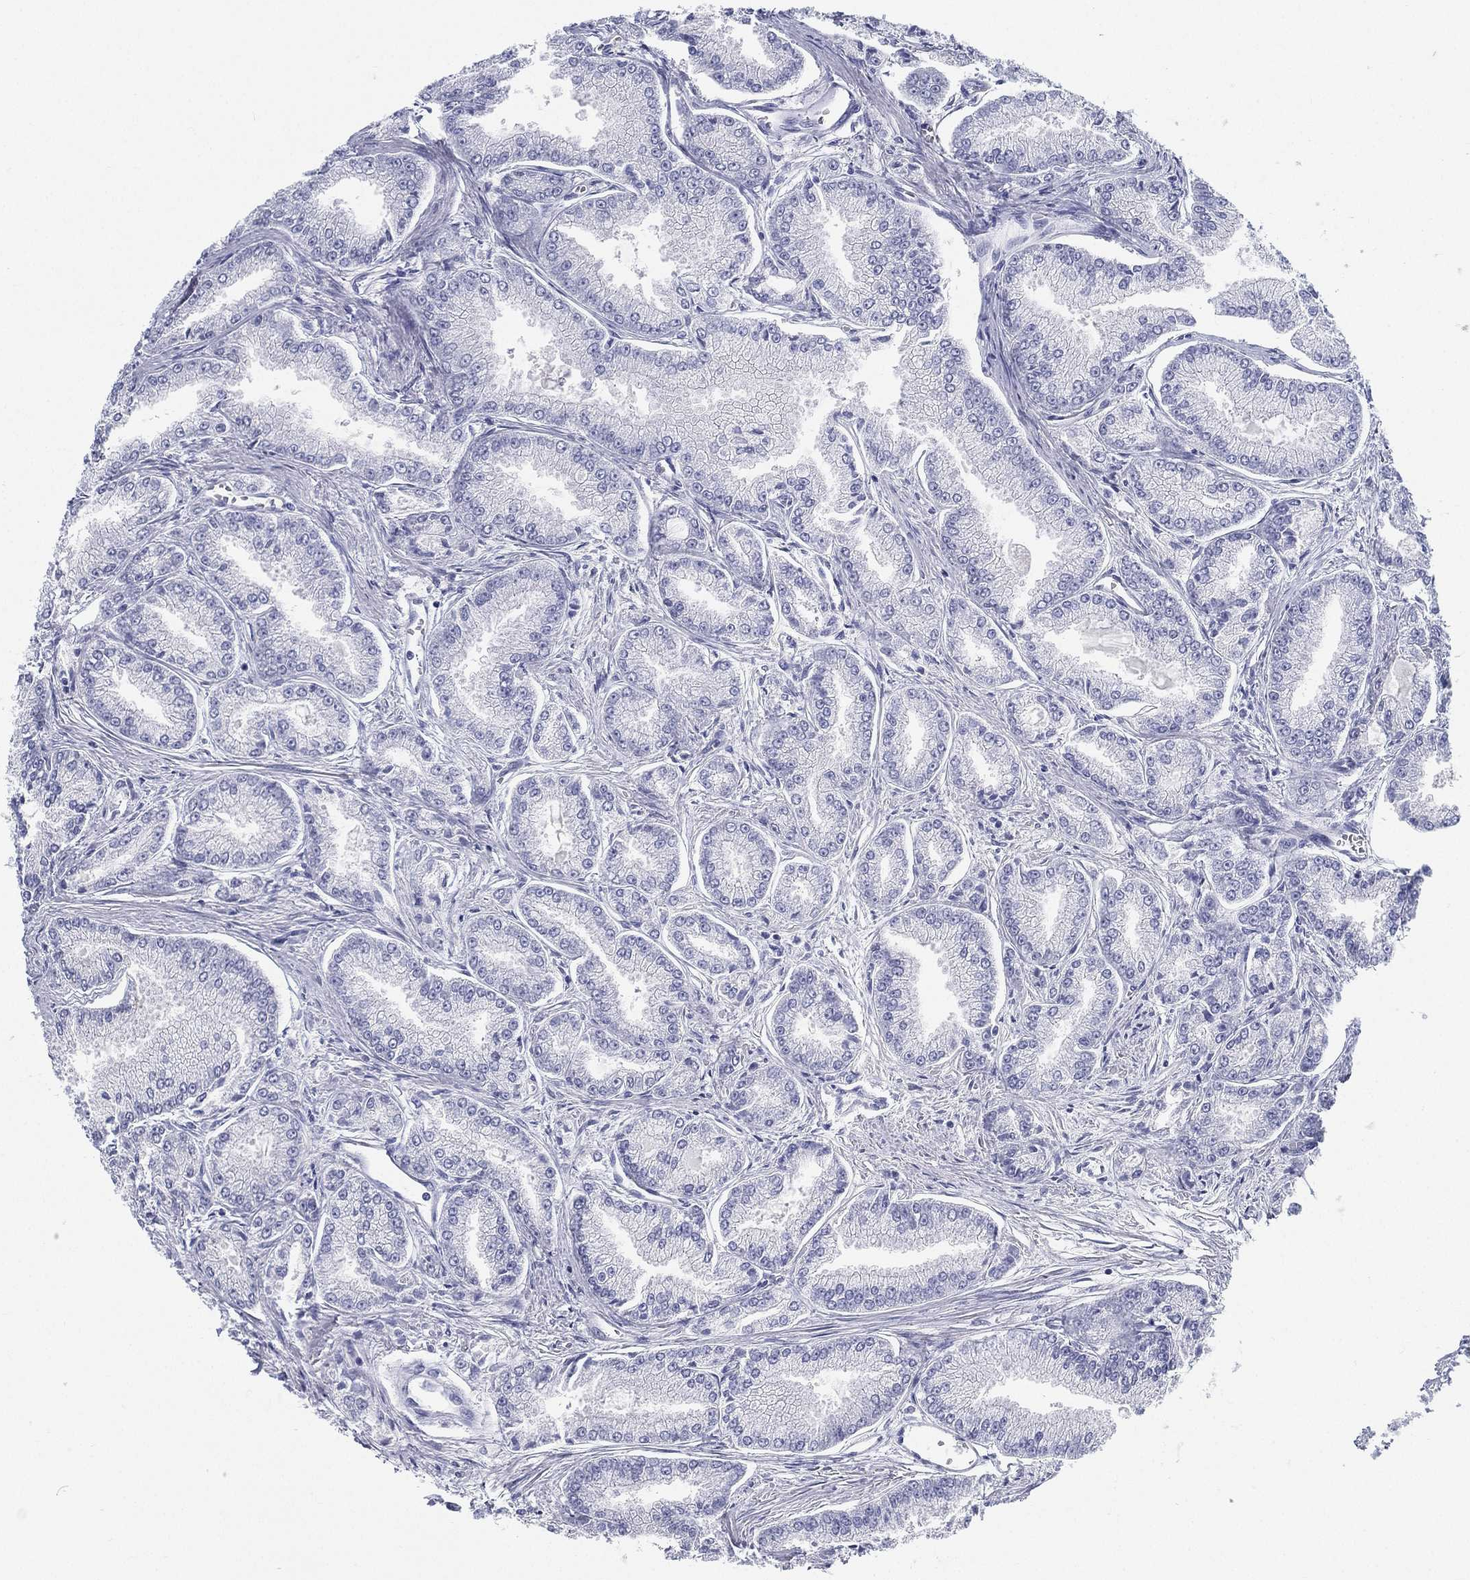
{"staining": {"intensity": "negative", "quantity": "none", "location": "none"}, "tissue": "prostate cancer", "cell_type": "Tumor cells", "image_type": "cancer", "snomed": [{"axis": "morphology", "description": "Adenocarcinoma, NOS"}, {"axis": "morphology", "description": "Adenocarcinoma, High grade"}, {"axis": "topography", "description": "Prostate"}], "caption": "There is no significant staining in tumor cells of prostate cancer.", "gene": "ATP1B2", "patient": {"sex": "male", "age": 70}}